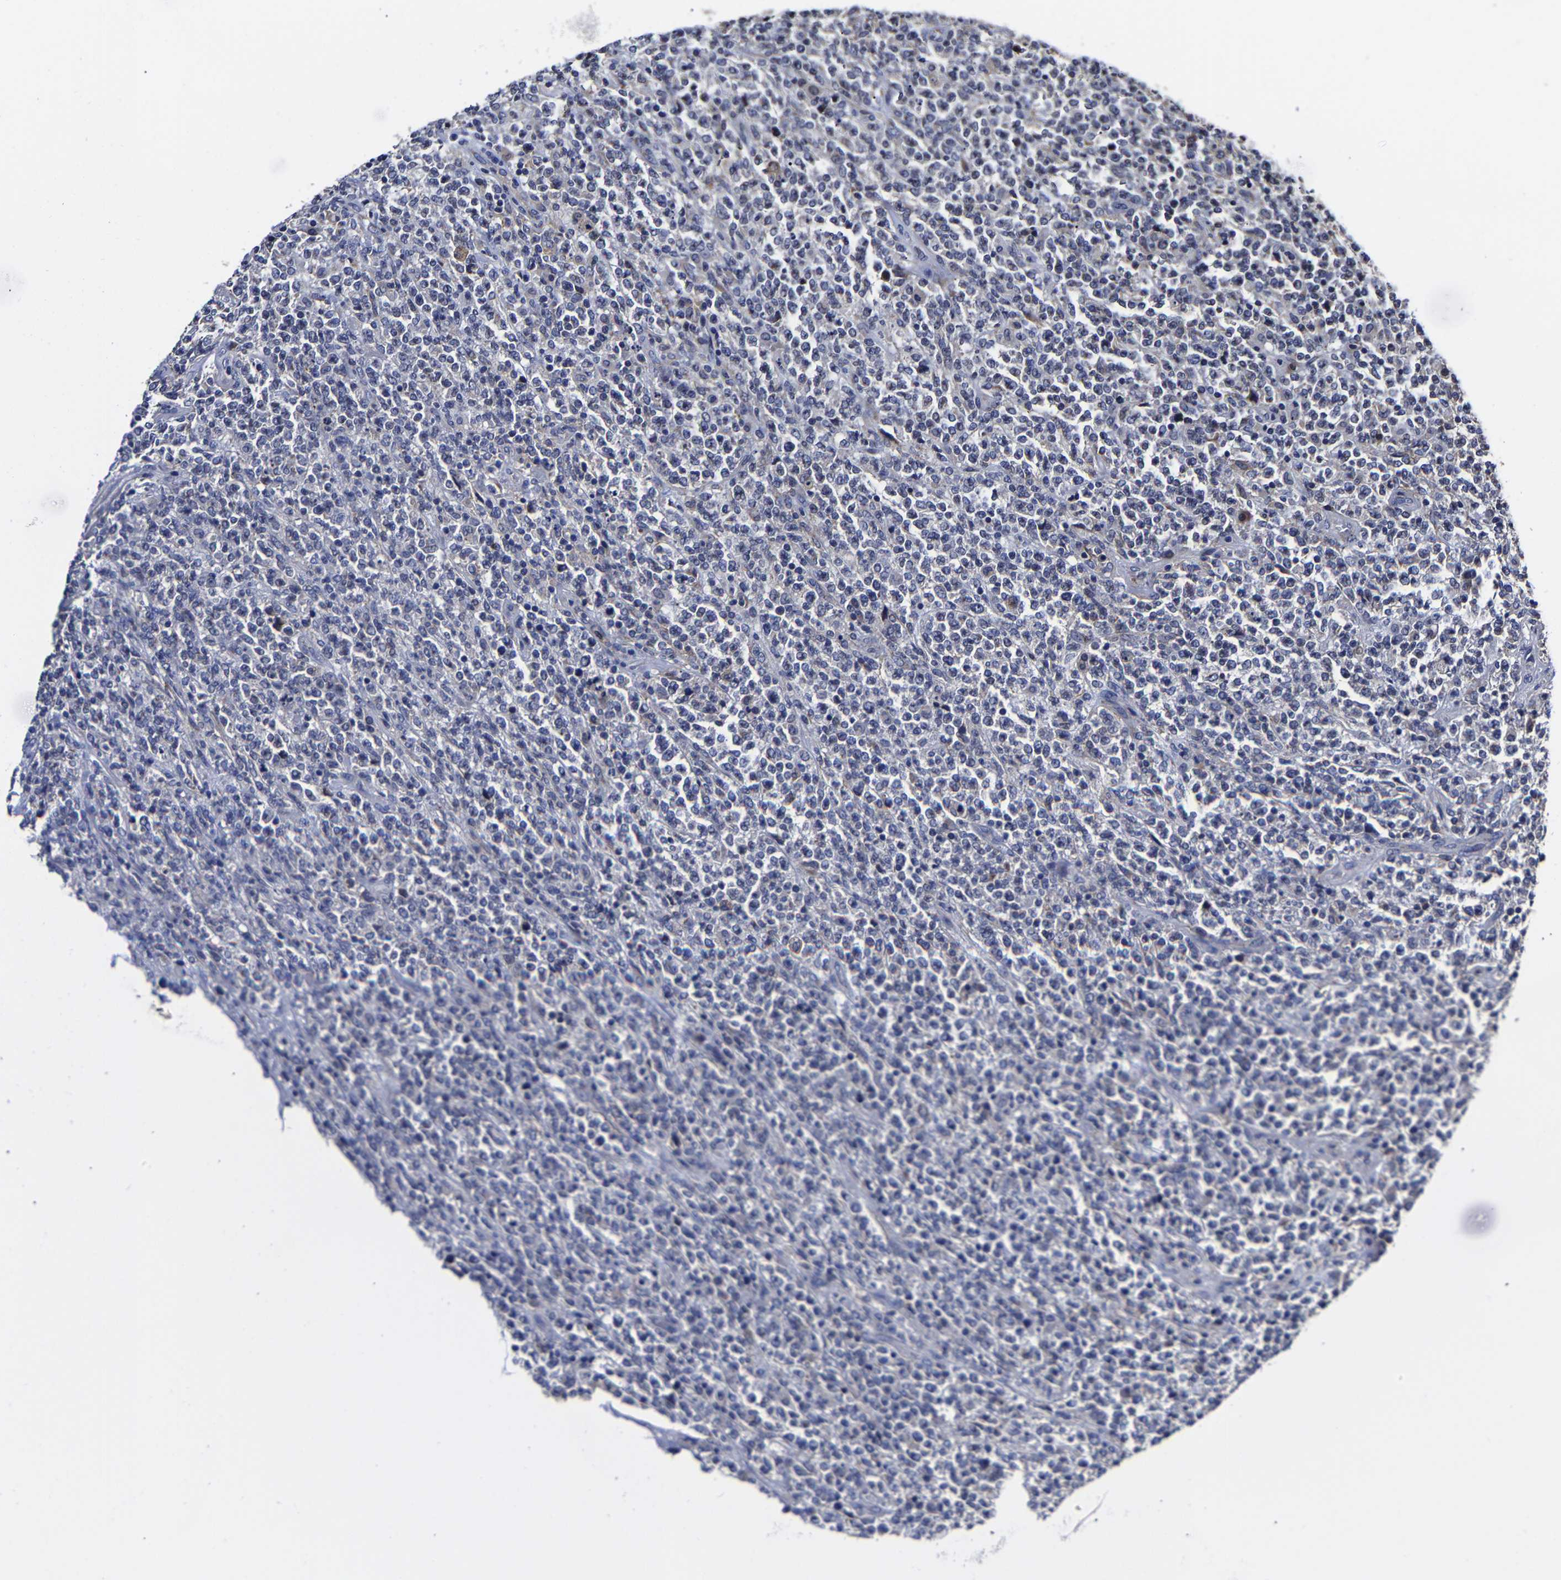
{"staining": {"intensity": "negative", "quantity": "none", "location": "none"}, "tissue": "lymphoma", "cell_type": "Tumor cells", "image_type": "cancer", "snomed": [{"axis": "morphology", "description": "Malignant lymphoma, non-Hodgkin's type, High grade"}, {"axis": "topography", "description": "Soft tissue"}], "caption": "Tumor cells show no significant staining in lymphoma.", "gene": "AASS", "patient": {"sex": "male", "age": 18}}